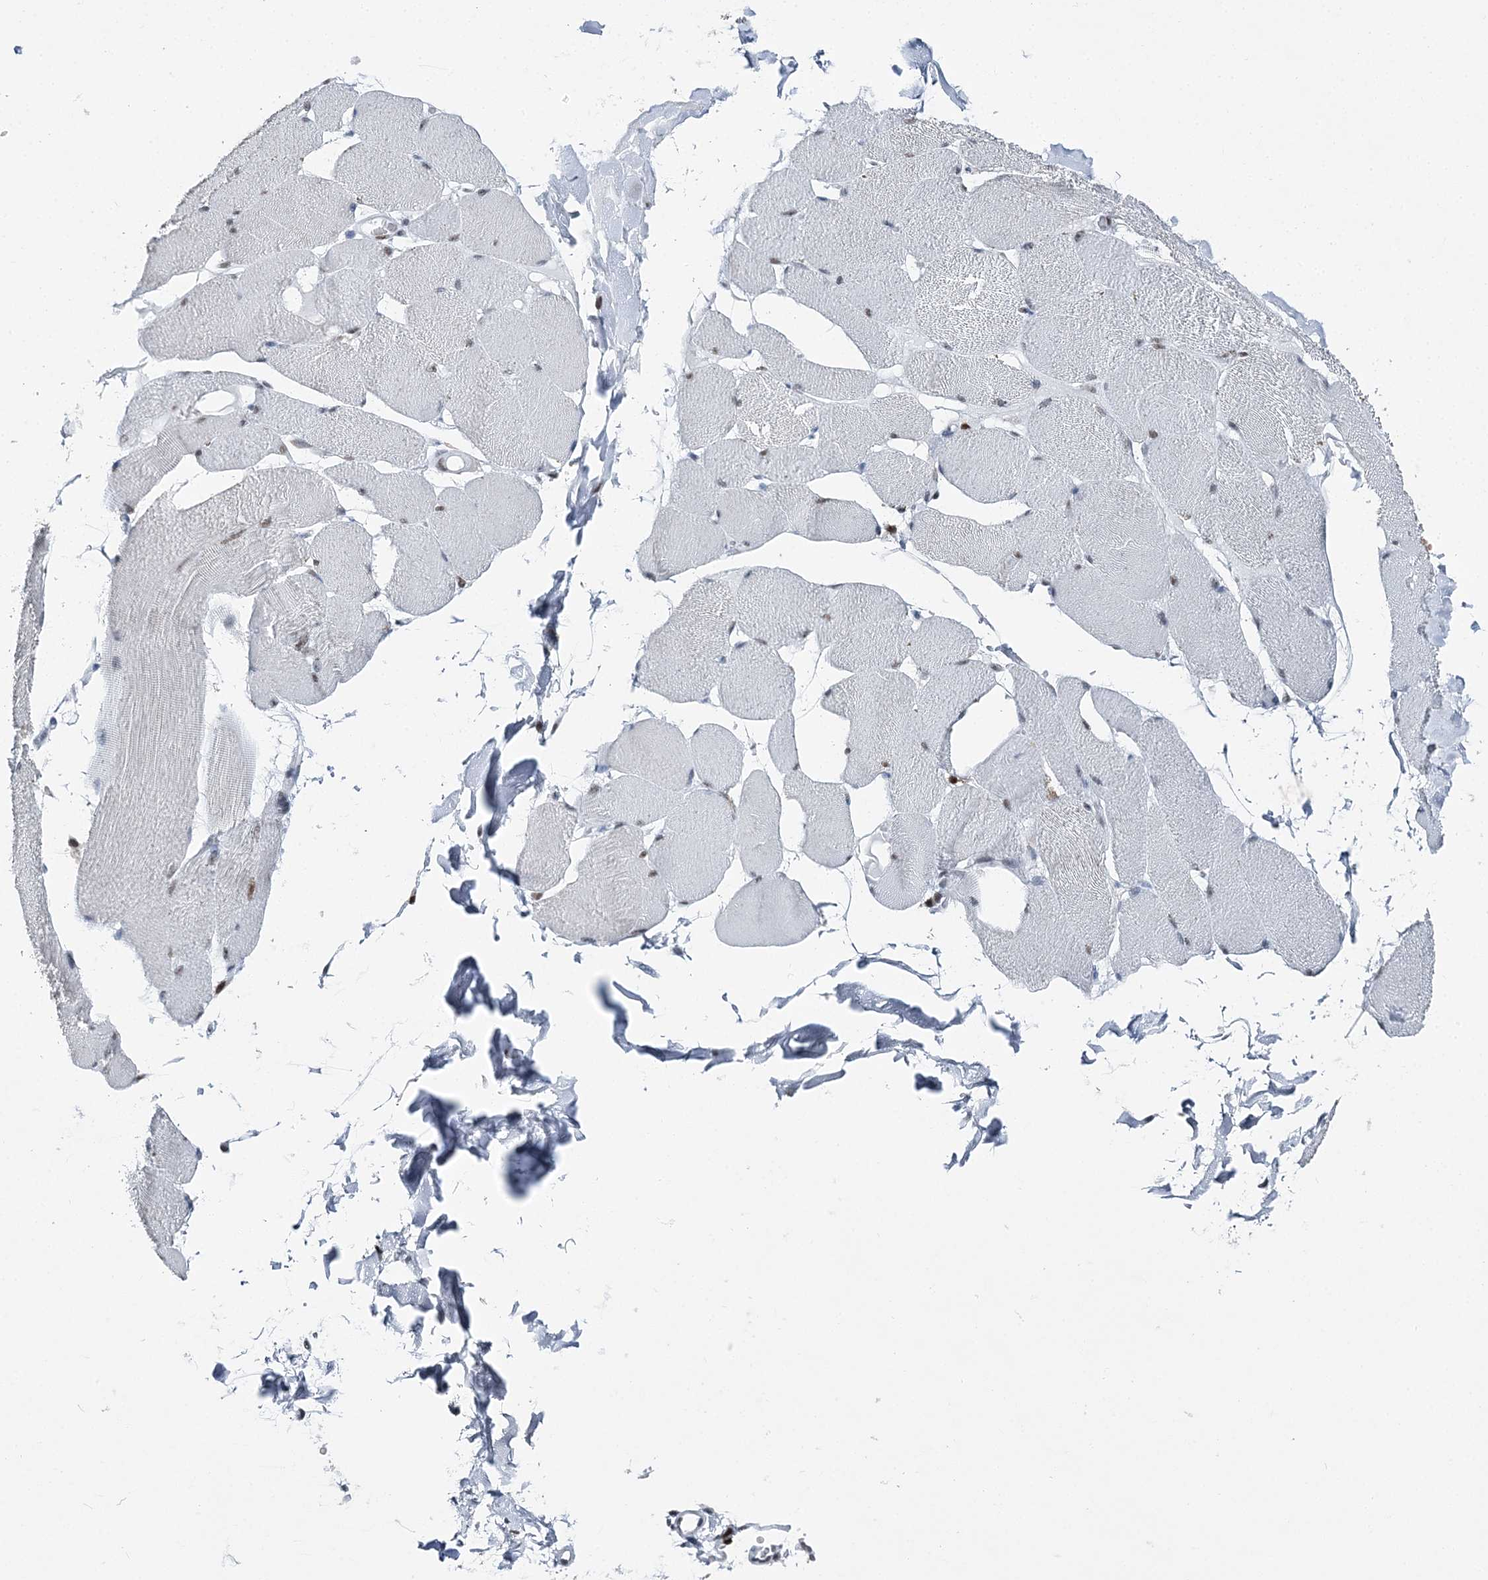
{"staining": {"intensity": "negative", "quantity": "none", "location": "none"}, "tissue": "skeletal muscle", "cell_type": "Myocytes", "image_type": "normal", "snomed": [{"axis": "morphology", "description": "Normal tissue, NOS"}, {"axis": "topography", "description": "Skin"}, {"axis": "topography", "description": "Skeletal muscle"}], "caption": "Myocytes are negative for protein expression in normal human skeletal muscle. (Immunohistochemistry (ihc), brightfield microscopy, high magnification).", "gene": "HAT1", "patient": {"sex": "male", "age": 83}}